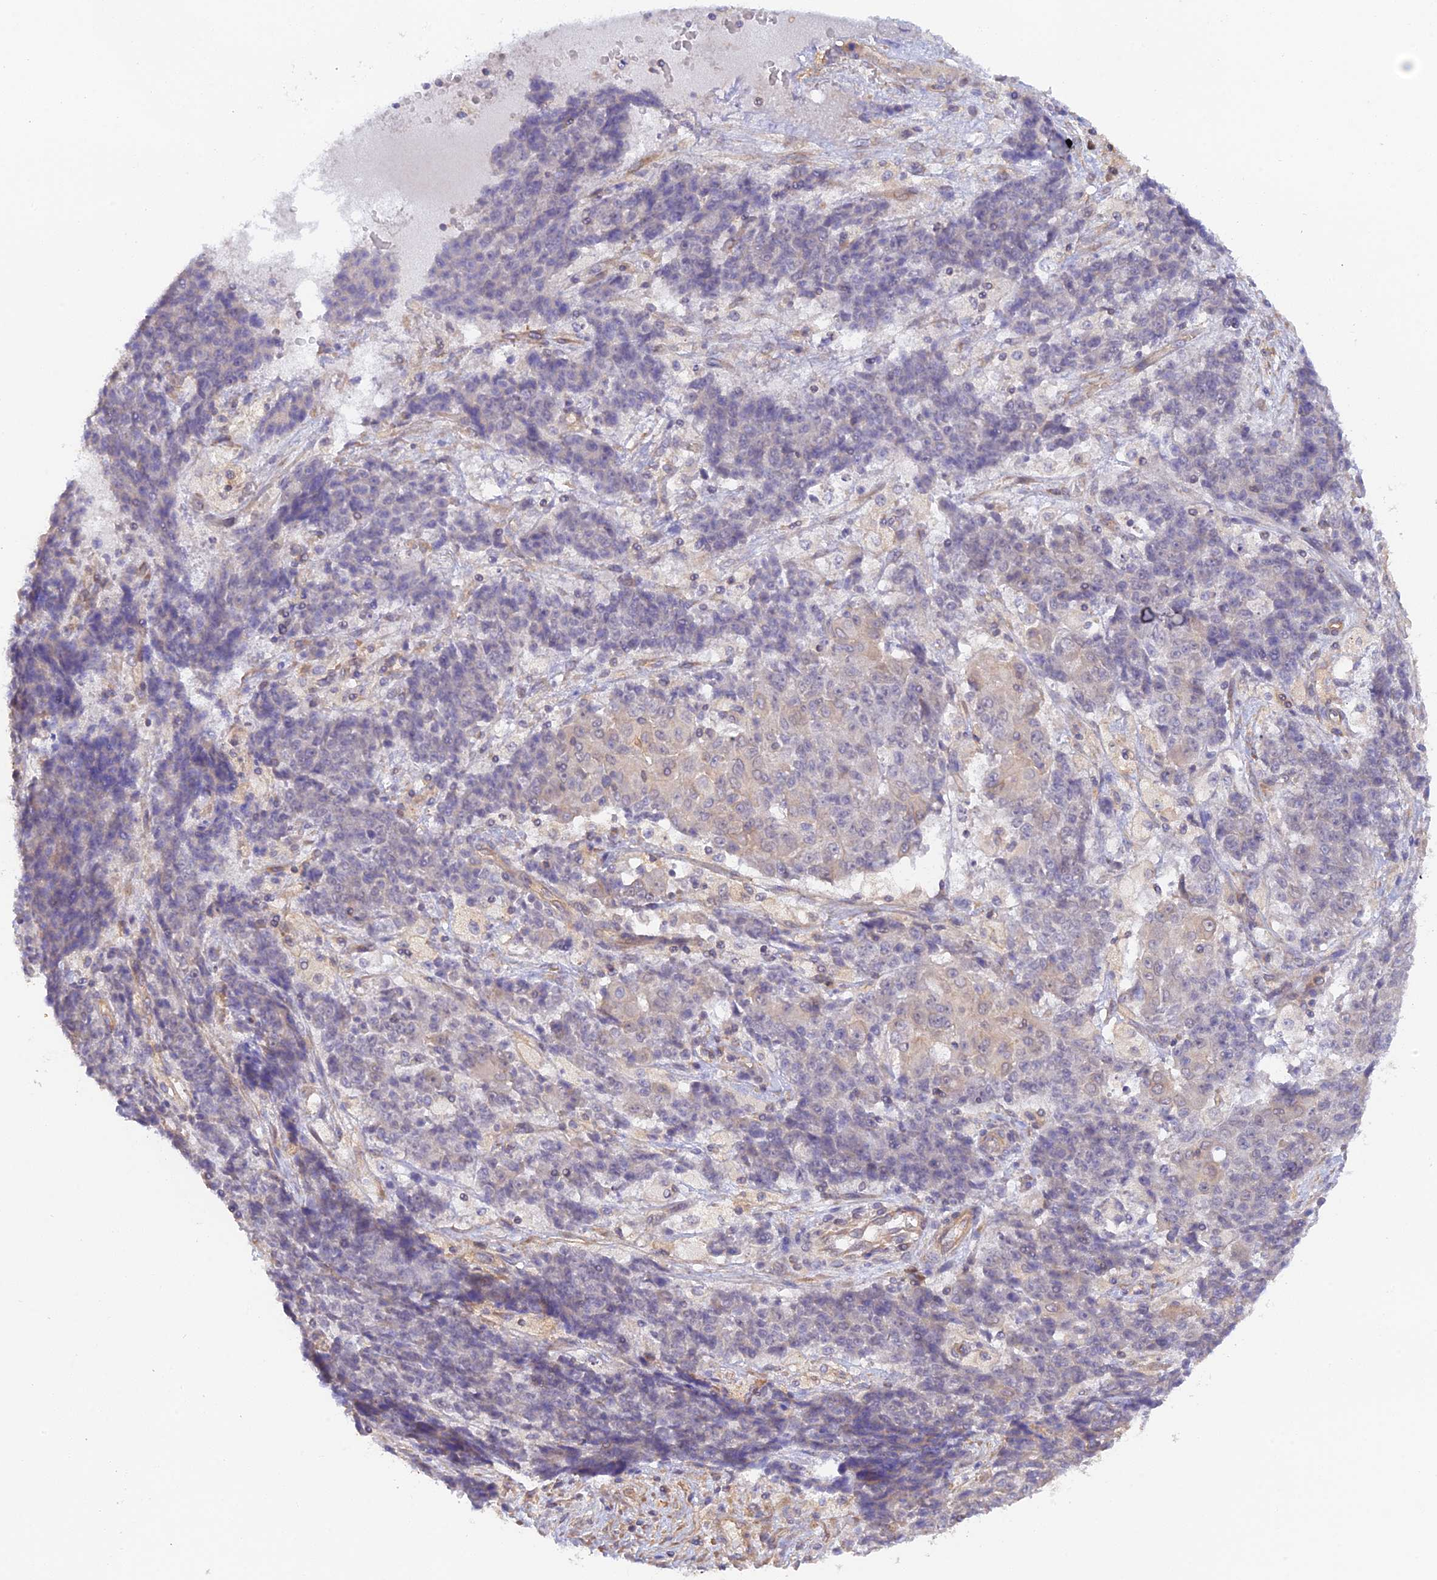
{"staining": {"intensity": "negative", "quantity": "none", "location": "none"}, "tissue": "ovarian cancer", "cell_type": "Tumor cells", "image_type": "cancer", "snomed": [{"axis": "morphology", "description": "Carcinoma, endometroid"}, {"axis": "topography", "description": "Ovary"}], "caption": "Tumor cells show no significant protein positivity in ovarian cancer.", "gene": "MYO9A", "patient": {"sex": "female", "age": 42}}